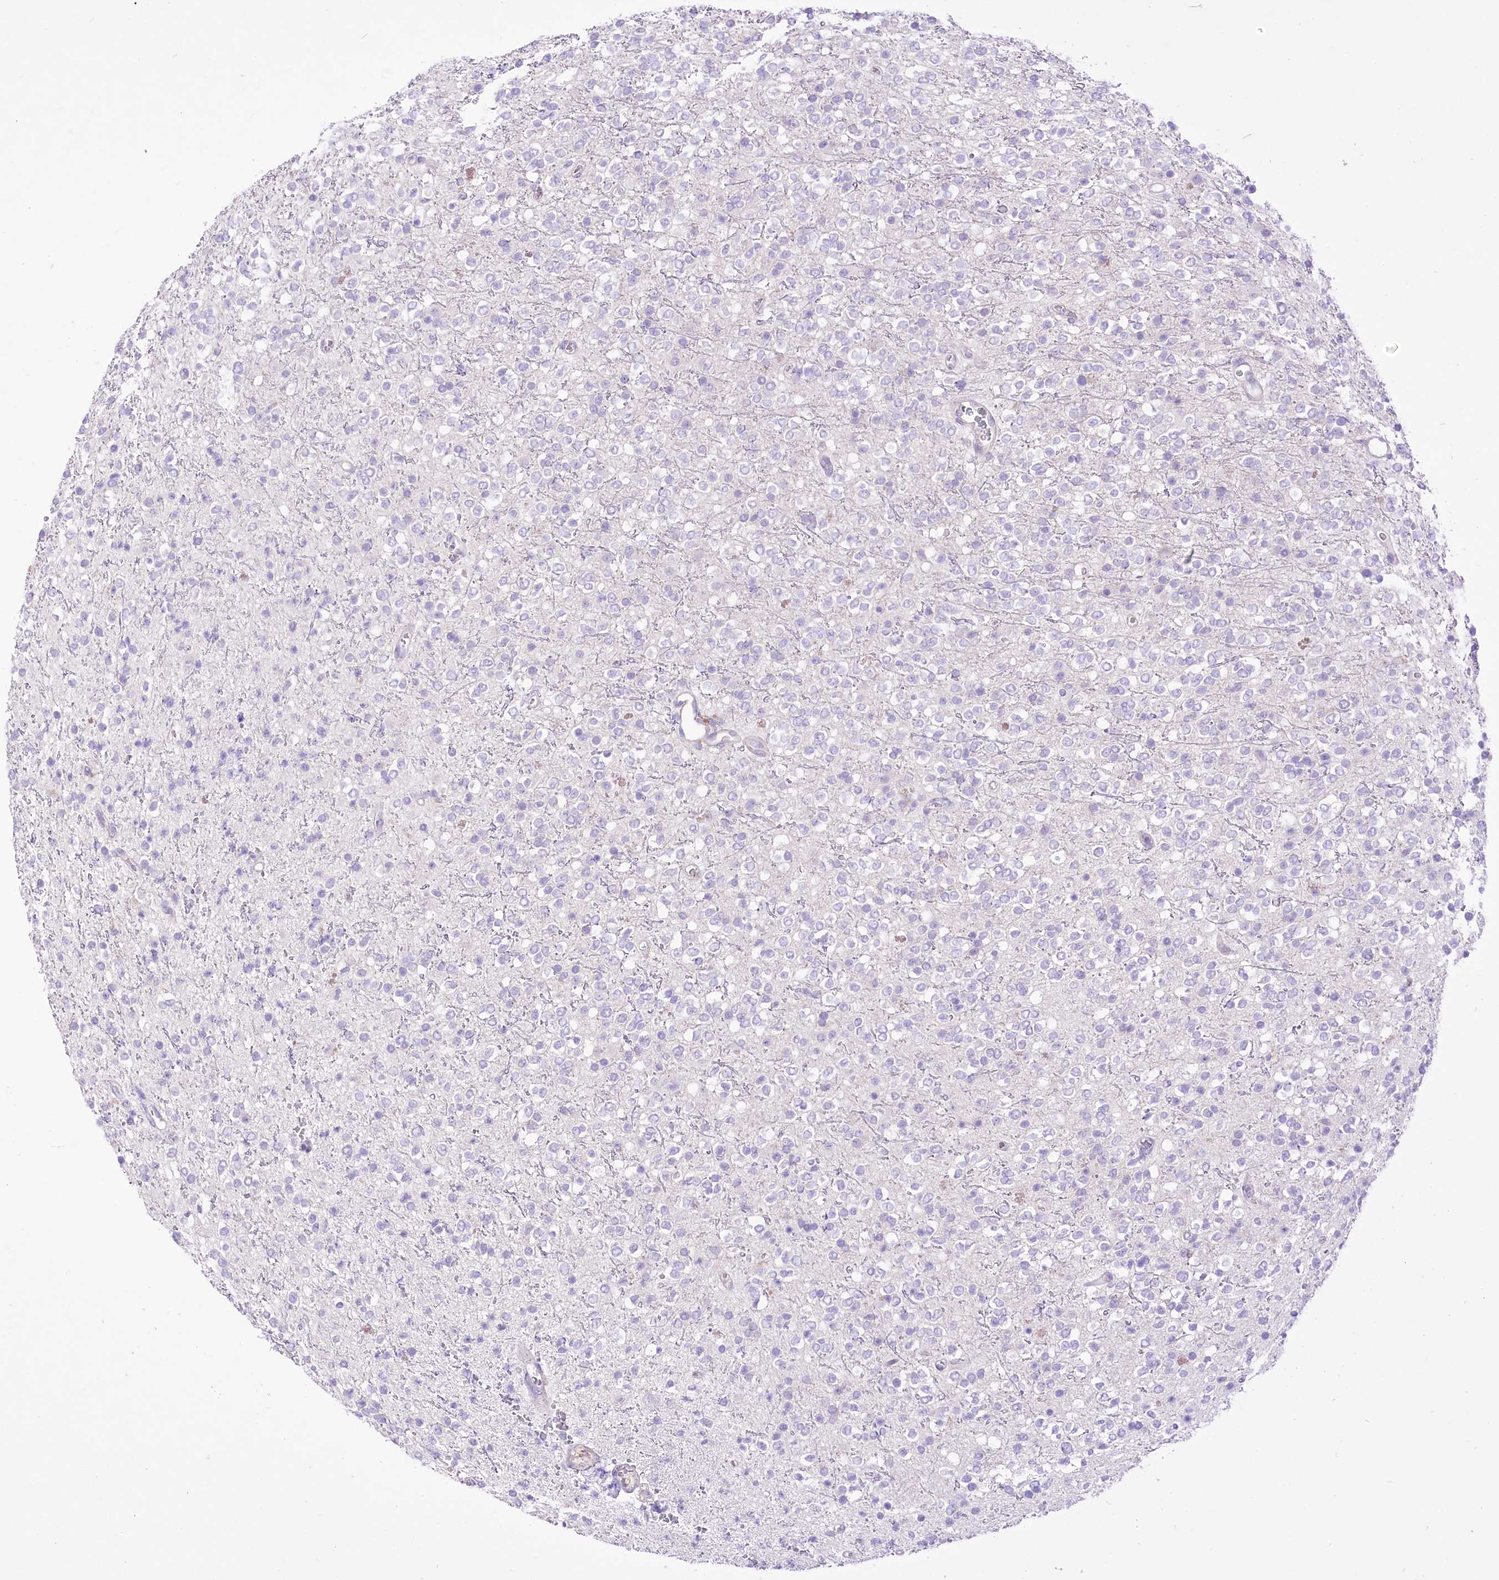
{"staining": {"intensity": "negative", "quantity": "none", "location": "none"}, "tissue": "glioma", "cell_type": "Tumor cells", "image_type": "cancer", "snomed": [{"axis": "morphology", "description": "Glioma, malignant, High grade"}, {"axis": "topography", "description": "Brain"}], "caption": "High power microscopy micrograph of an immunohistochemistry (IHC) image of glioma, revealing no significant positivity in tumor cells.", "gene": "HELT", "patient": {"sex": "male", "age": 34}}